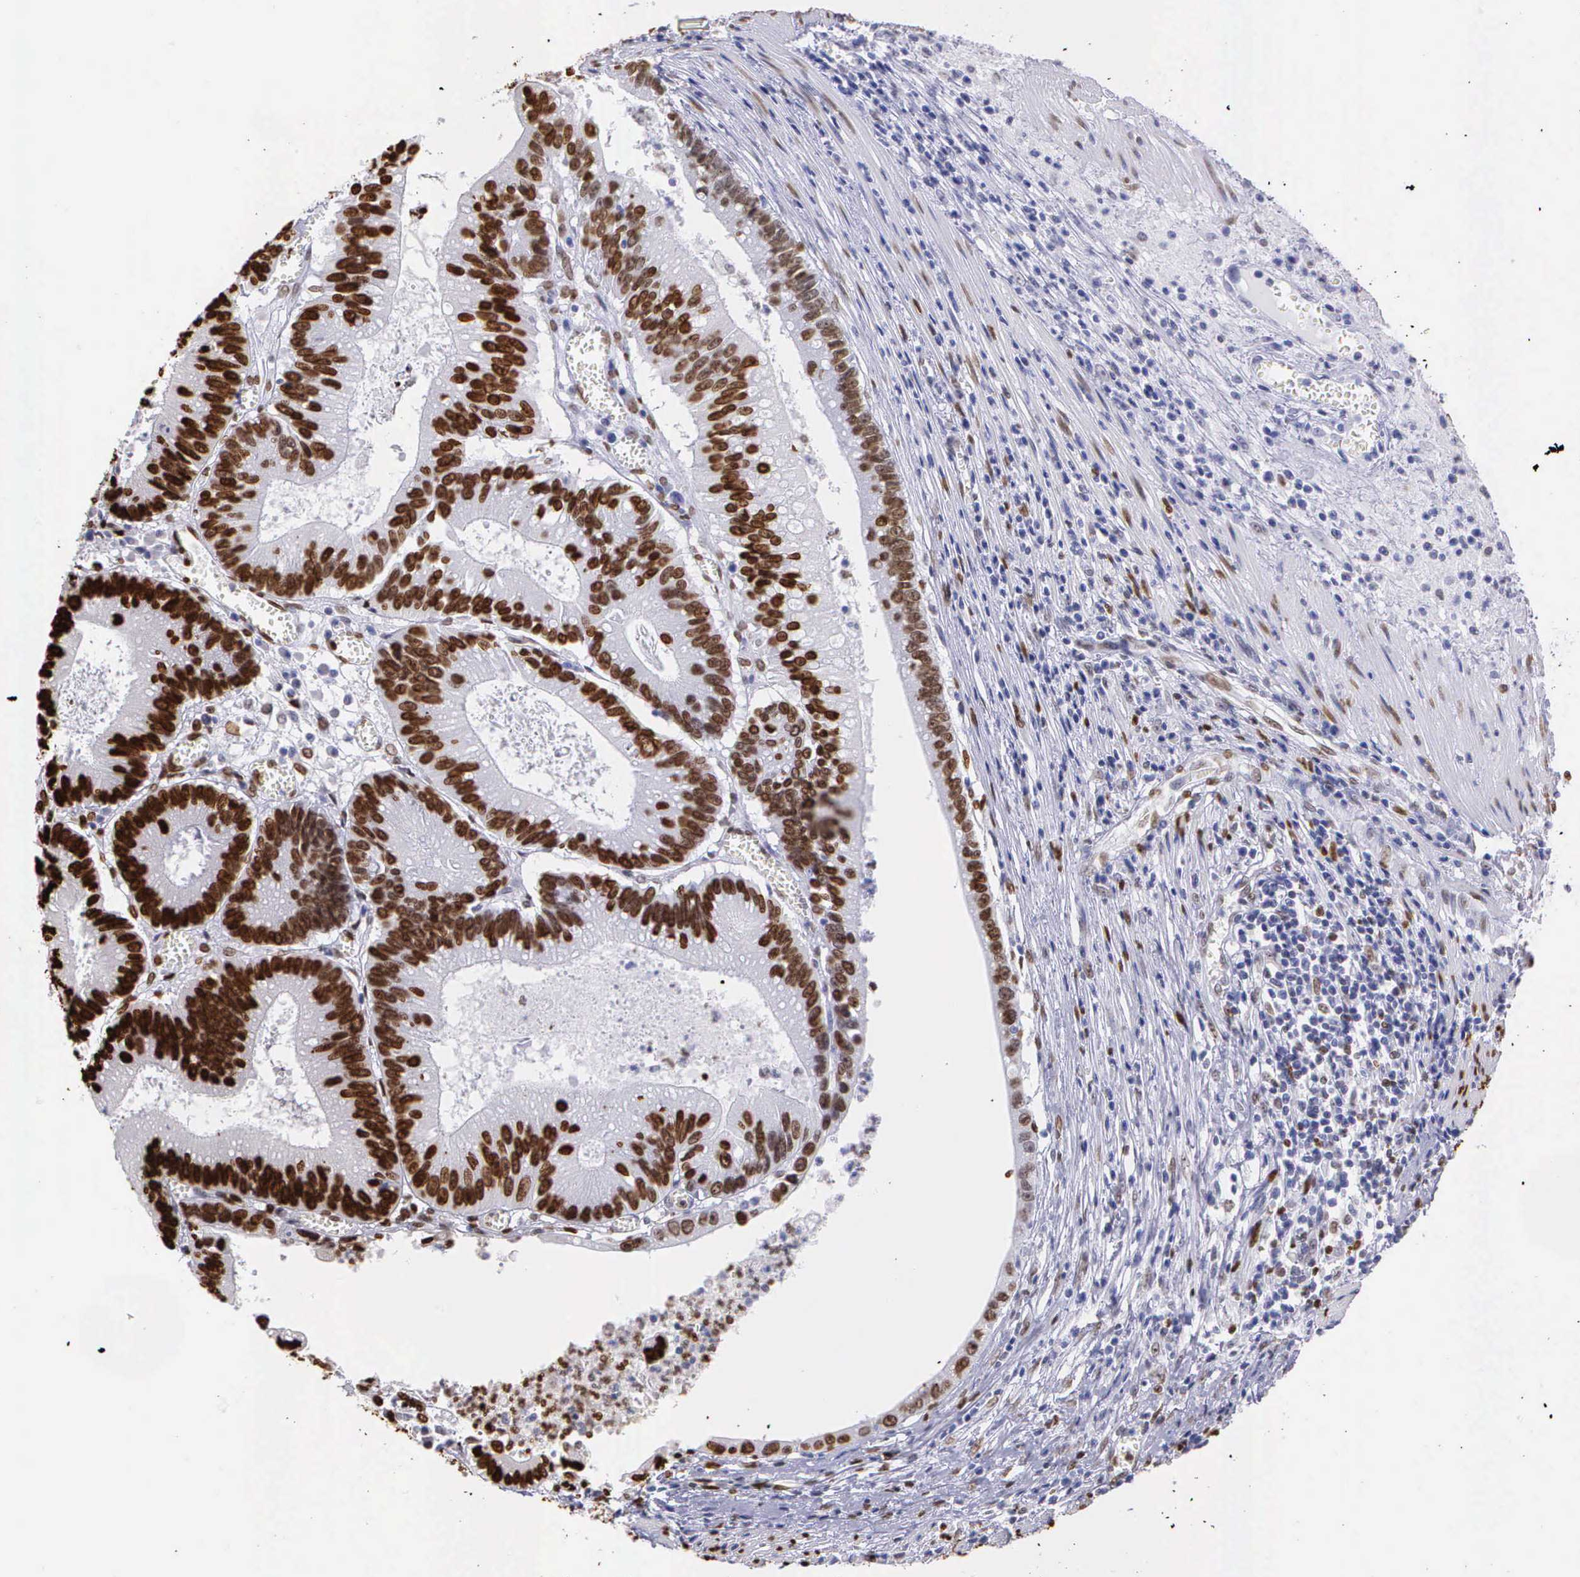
{"staining": {"intensity": "strong", "quantity": ">75%", "location": "nuclear"}, "tissue": "colorectal cancer", "cell_type": "Tumor cells", "image_type": "cancer", "snomed": [{"axis": "morphology", "description": "Adenocarcinoma, NOS"}, {"axis": "topography", "description": "Rectum"}], "caption": "About >75% of tumor cells in colorectal adenocarcinoma display strong nuclear protein staining as visualized by brown immunohistochemical staining.", "gene": "H1-0", "patient": {"sex": "female", "age": 81}}